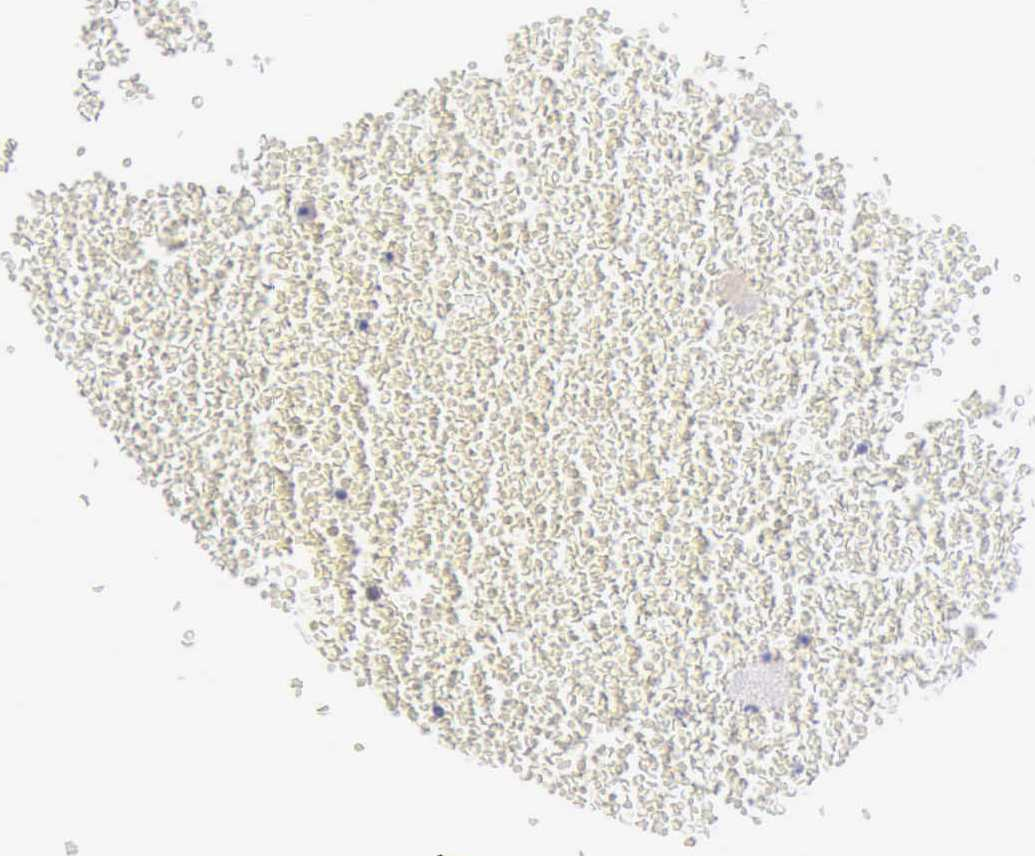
{"staining": {"intensity": "negative", "quantity": "none", "location": "none"}, "tissue": "testis cancer", "cell_type": "Tumor cells", "image_type": "cancer", "snomed": [{"axis": "morphology", "description": "Seminoma, NOS"}, {"axis": "topography", "description": "Testis"}], "caption": "This is a photomicrograph of immunohistochemistry (IHC) staining of testis cancer, which shows no expression in tumor cells.", "gene": "RNASE1", "patient": {"sex": "male", "age": 71}}